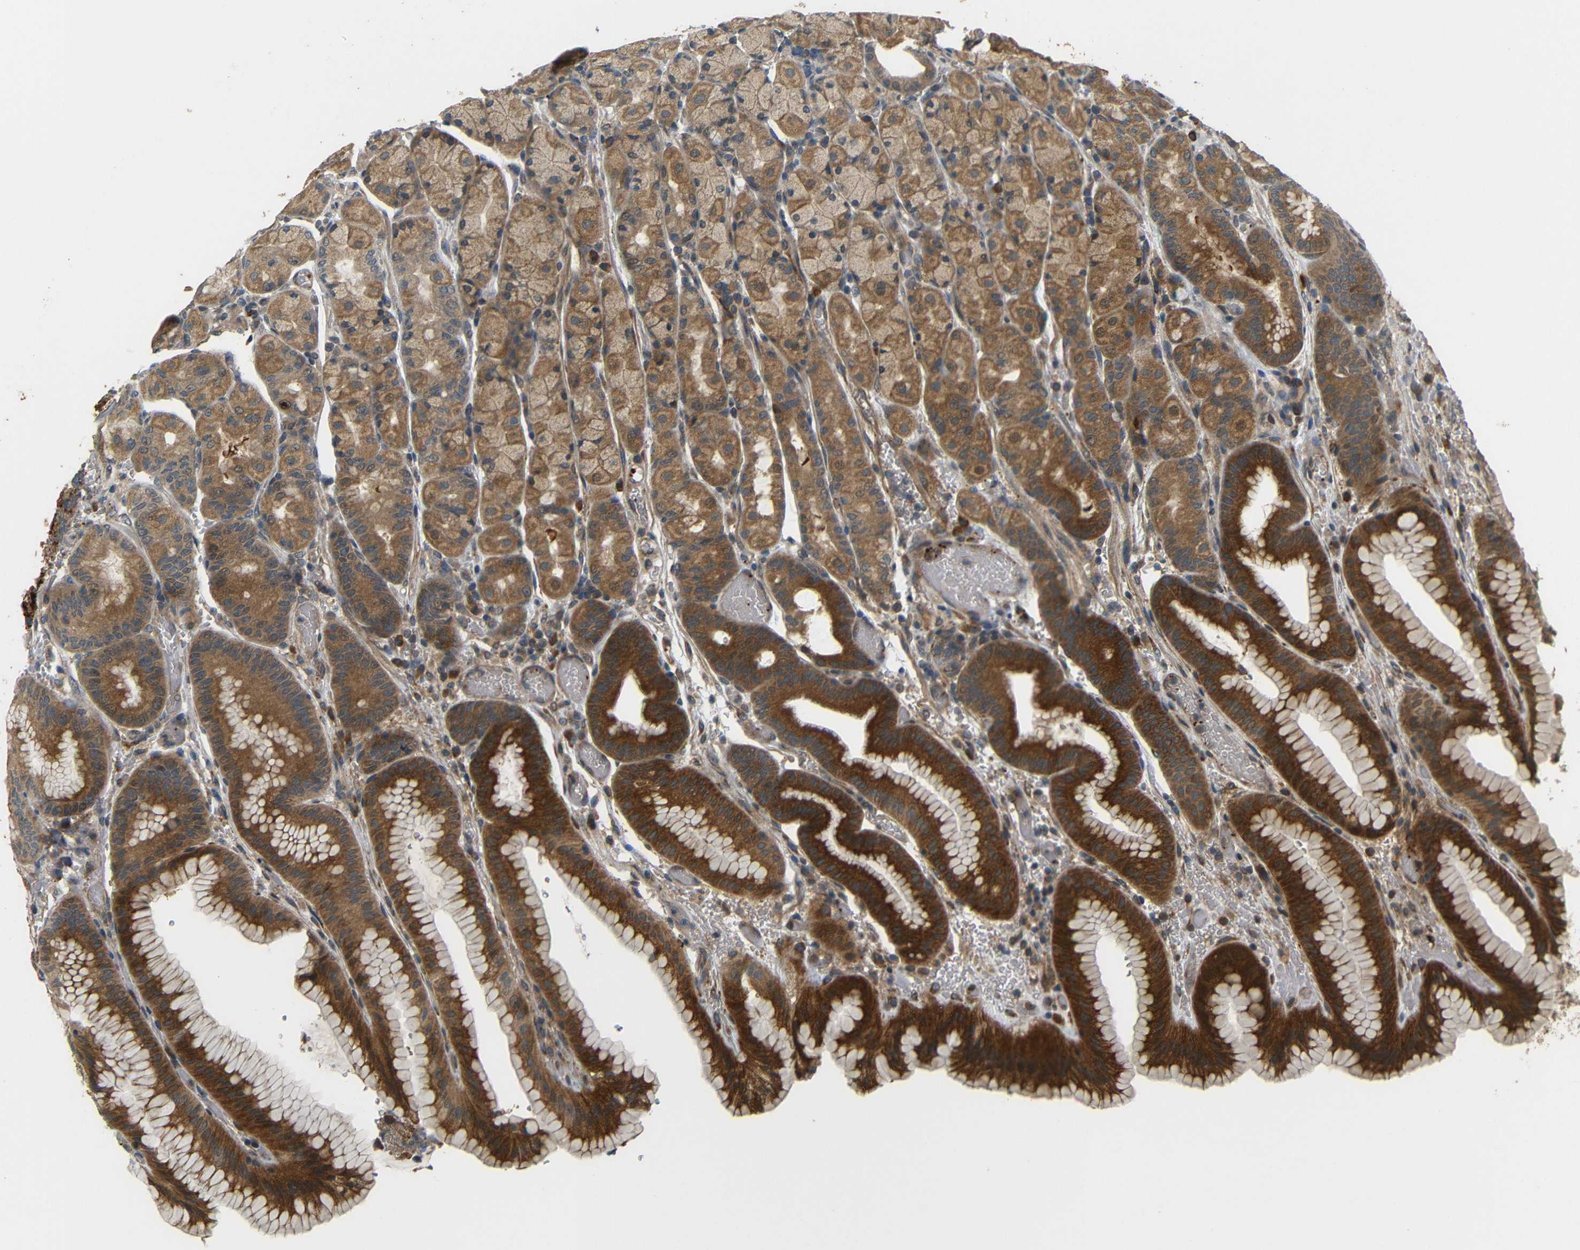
{"staining": {"intensity": "strong", "quantity": ">75%", "location": "cytoplasmic/membranous"}, "tissue": "stomach", "cell_type": "Glandular cells", "image_type": "normal", "snomed": [{"axis": "morphology", "description": "Normal tissue, NOS"}, {"axis": "morphology", "description": "Carcinoid, malignant, NOS"}, {"axis": "topography", "description": "Stomach, upper"}], "caption": "The immunohistochemical stain highlights strong cytoplasmic/membranous staining in glandular cells of benign stomach. The protein of interest is shown in brown color, while the nuclei are stained blue.", "gene": "EPHB2", "patient": {"sex": "male", "age": 39}}